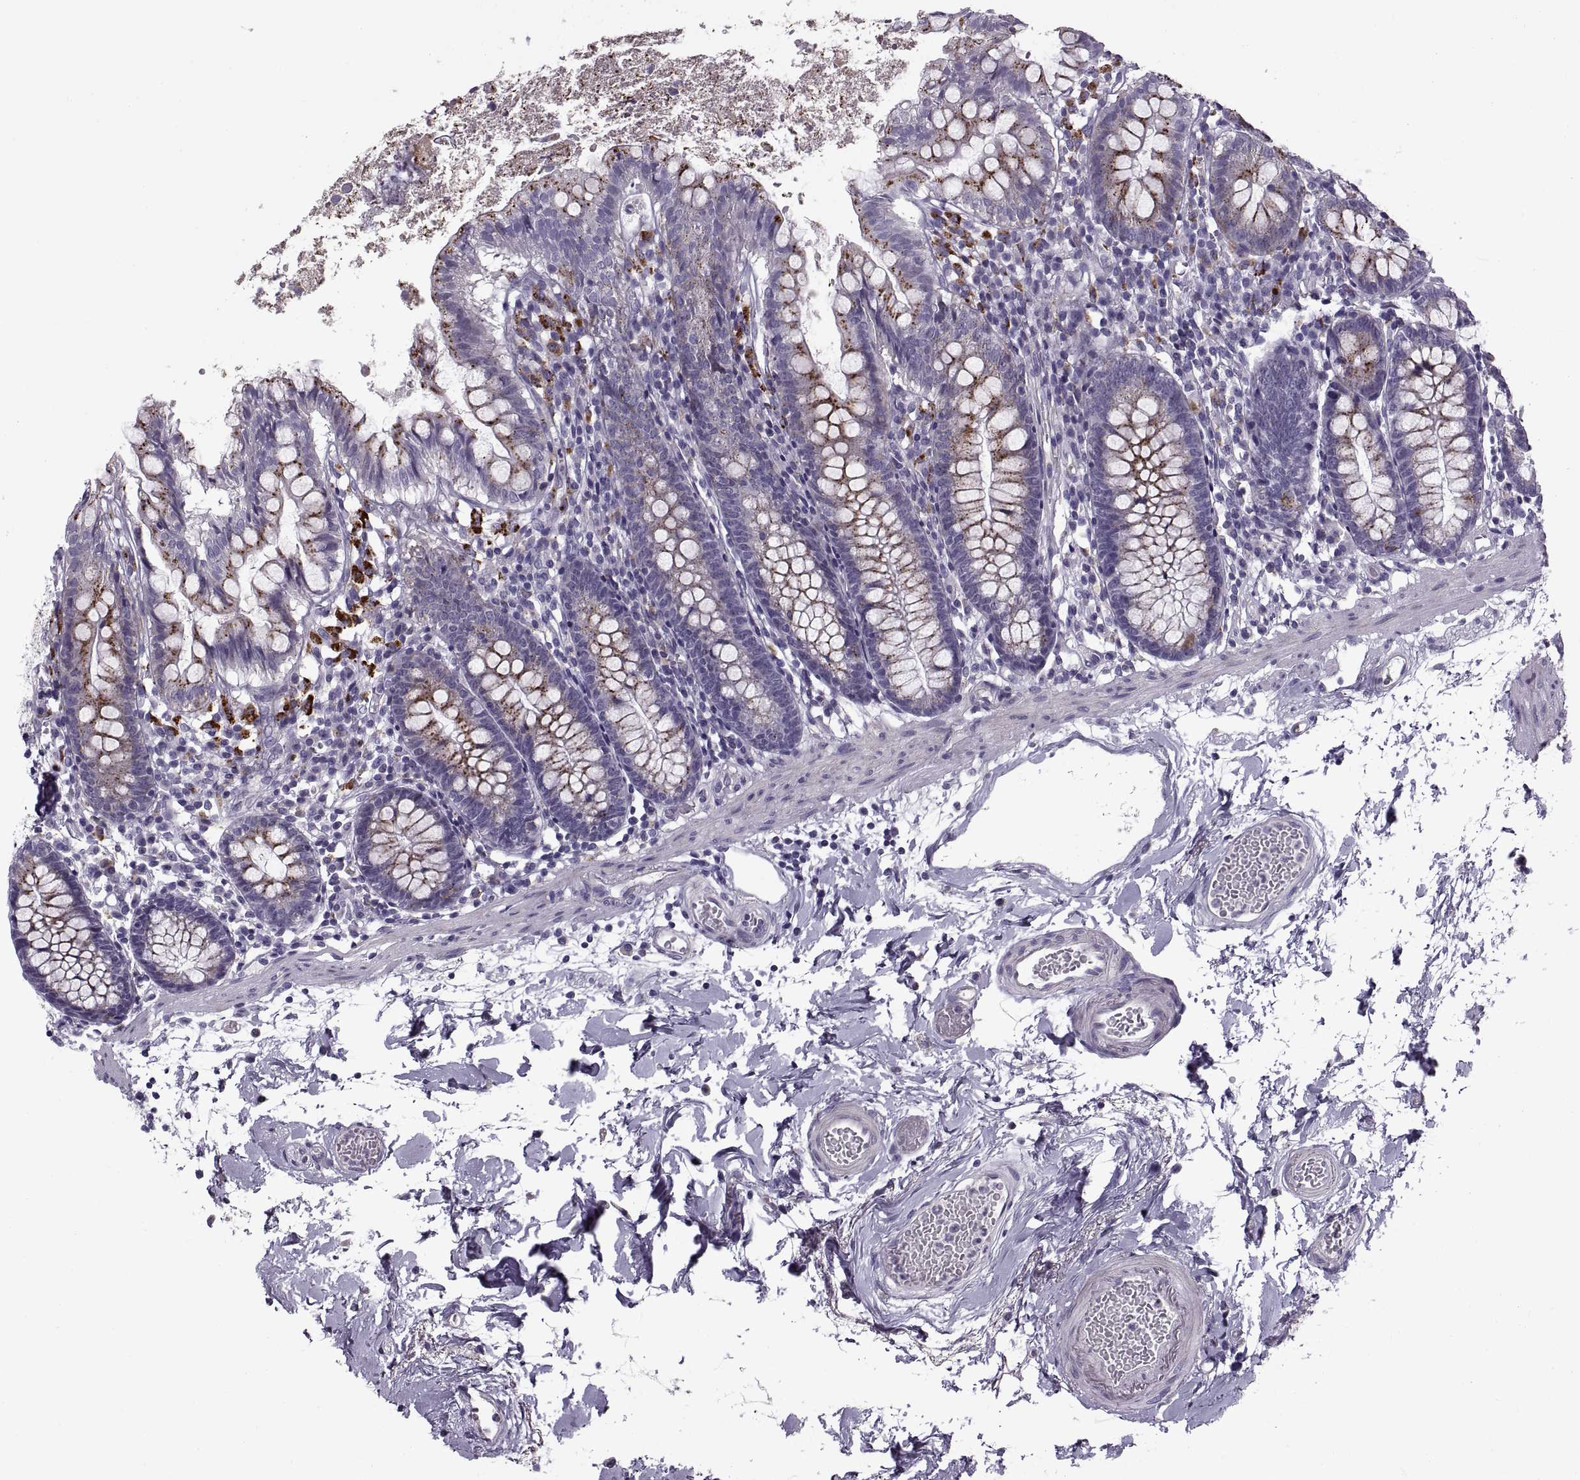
{"staining": {"intensity": "moderate", "quantity": "<25%", "location": "cytoplasmic/membranous"}, "tissue": "small intestine", "cell_type": "Glandular cells", "image_type": "normal", "snomed": [{"axis": "morphology", "description": "Normal tissue, NOS"}, {"axis": "topography", "description": "Small intestine"}], "caption": "DAB (3,3'-diaminobenzidine) immunohistochemical staining of normal human small intestine exhibits moderate cytoplasmic/membranous protein positivity in about <25% of glandular cells.", "gene": "CALCR", "patient": {"sex": "female", "age": 90}}